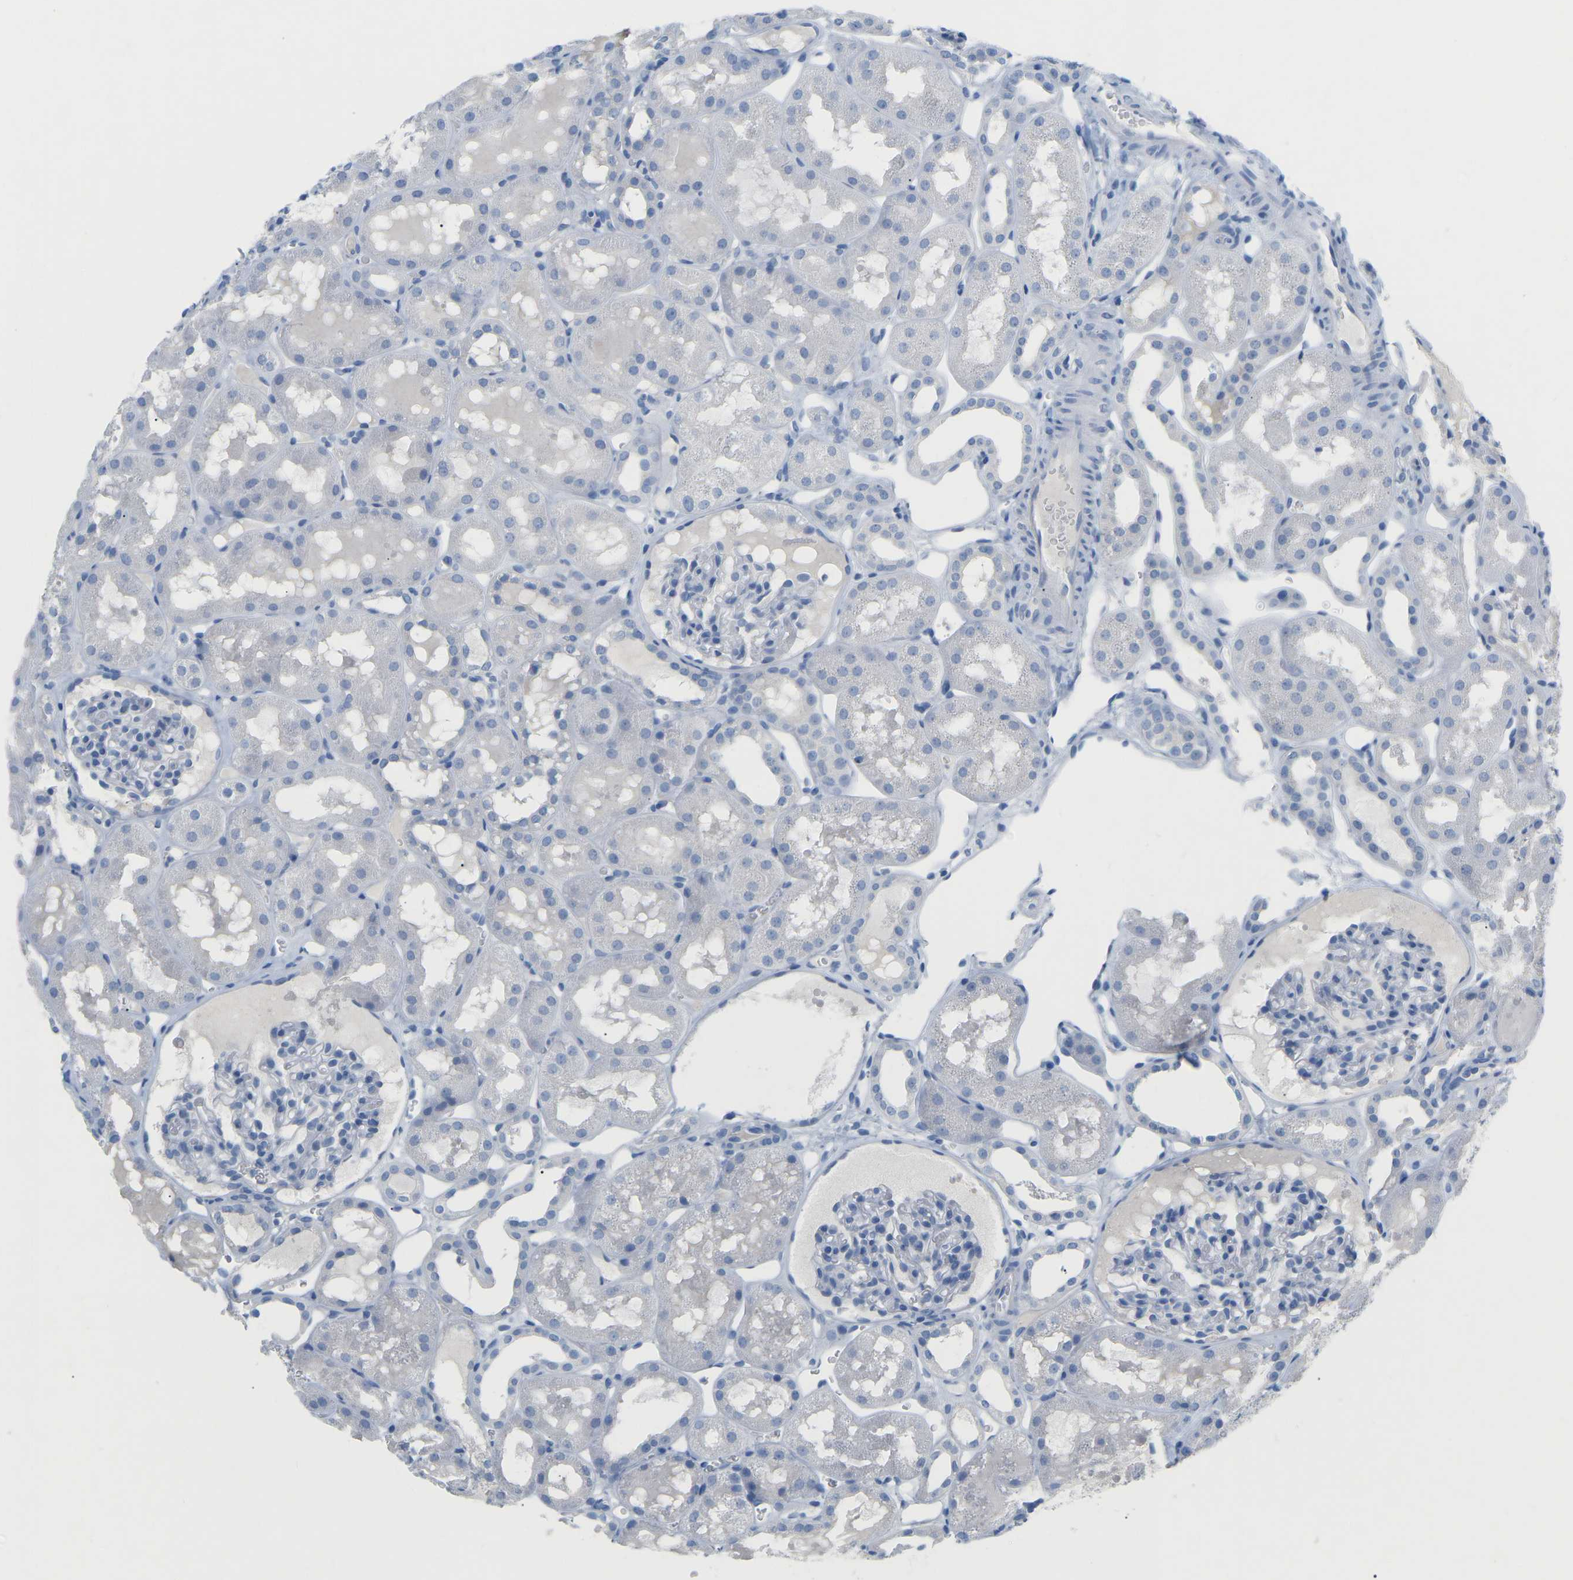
{"staining": {"intensity": "negative", "quantity": "none", "location": "none"}, "tissue": "kidney", "cell_type": "Cells in glomeruli", "image_type": "normal", "snomed": [{"axis": "morphology", "description": "Normal tissue, NOS"}, {"axis": "topography", "description": "Kidney"}, {"axis": "topography", "description": "Urinary bladder"}], "caption": "IHC photomicrograph of unremarkable human kidney stained for a protein (brown), which shows no staining in cells in glomeruli. (DAB (3,3'-diaminobenzidine) immunohistochemistry with hematoxylin counter stain).", "gene": "HBG2", "patient": {"sex": "male", "age": 16}}